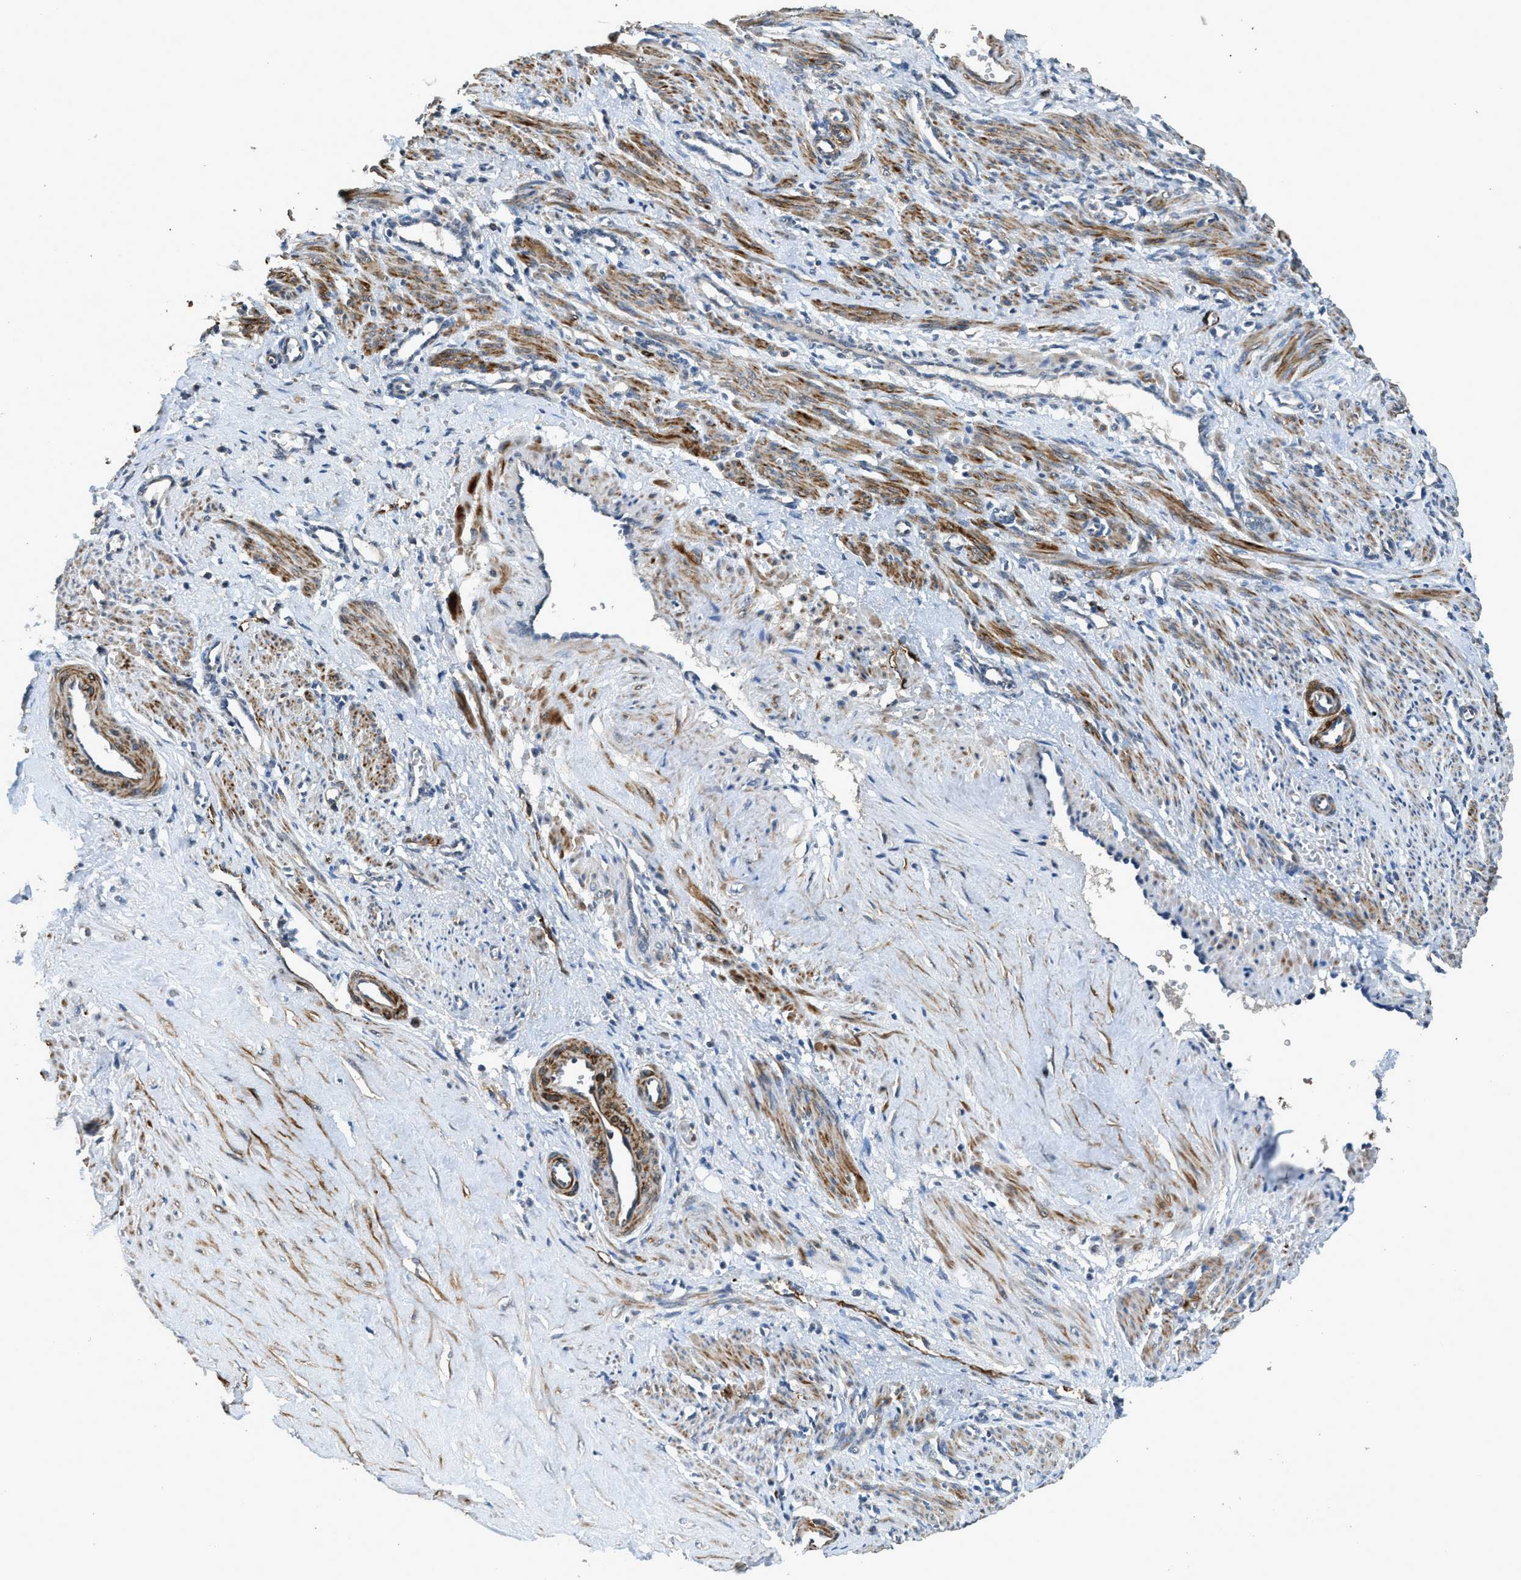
{"staining": {"intensity": "strong", "quantity": ">75%", "location": "cytoplasmic/membranous"}, "tissue": "smooth muscle", "cell_type": "Smooth muscle cells", "image_type": "normal", "snomed": [{"axis": "morphology", "description": "Normal tissue, NOS"}, {"axis": "topography", "description": "Endometrium"}], "caption": "Immunohistochemical staining of benign human smooth muscle displays >75% levels of strong cytoplasmic/membranous protein staining in about >75% of smooth muscle cells. Nuclei are stained in blue.", "gene": "SYNM", "patient": {"sex": "female", "age": 33}}